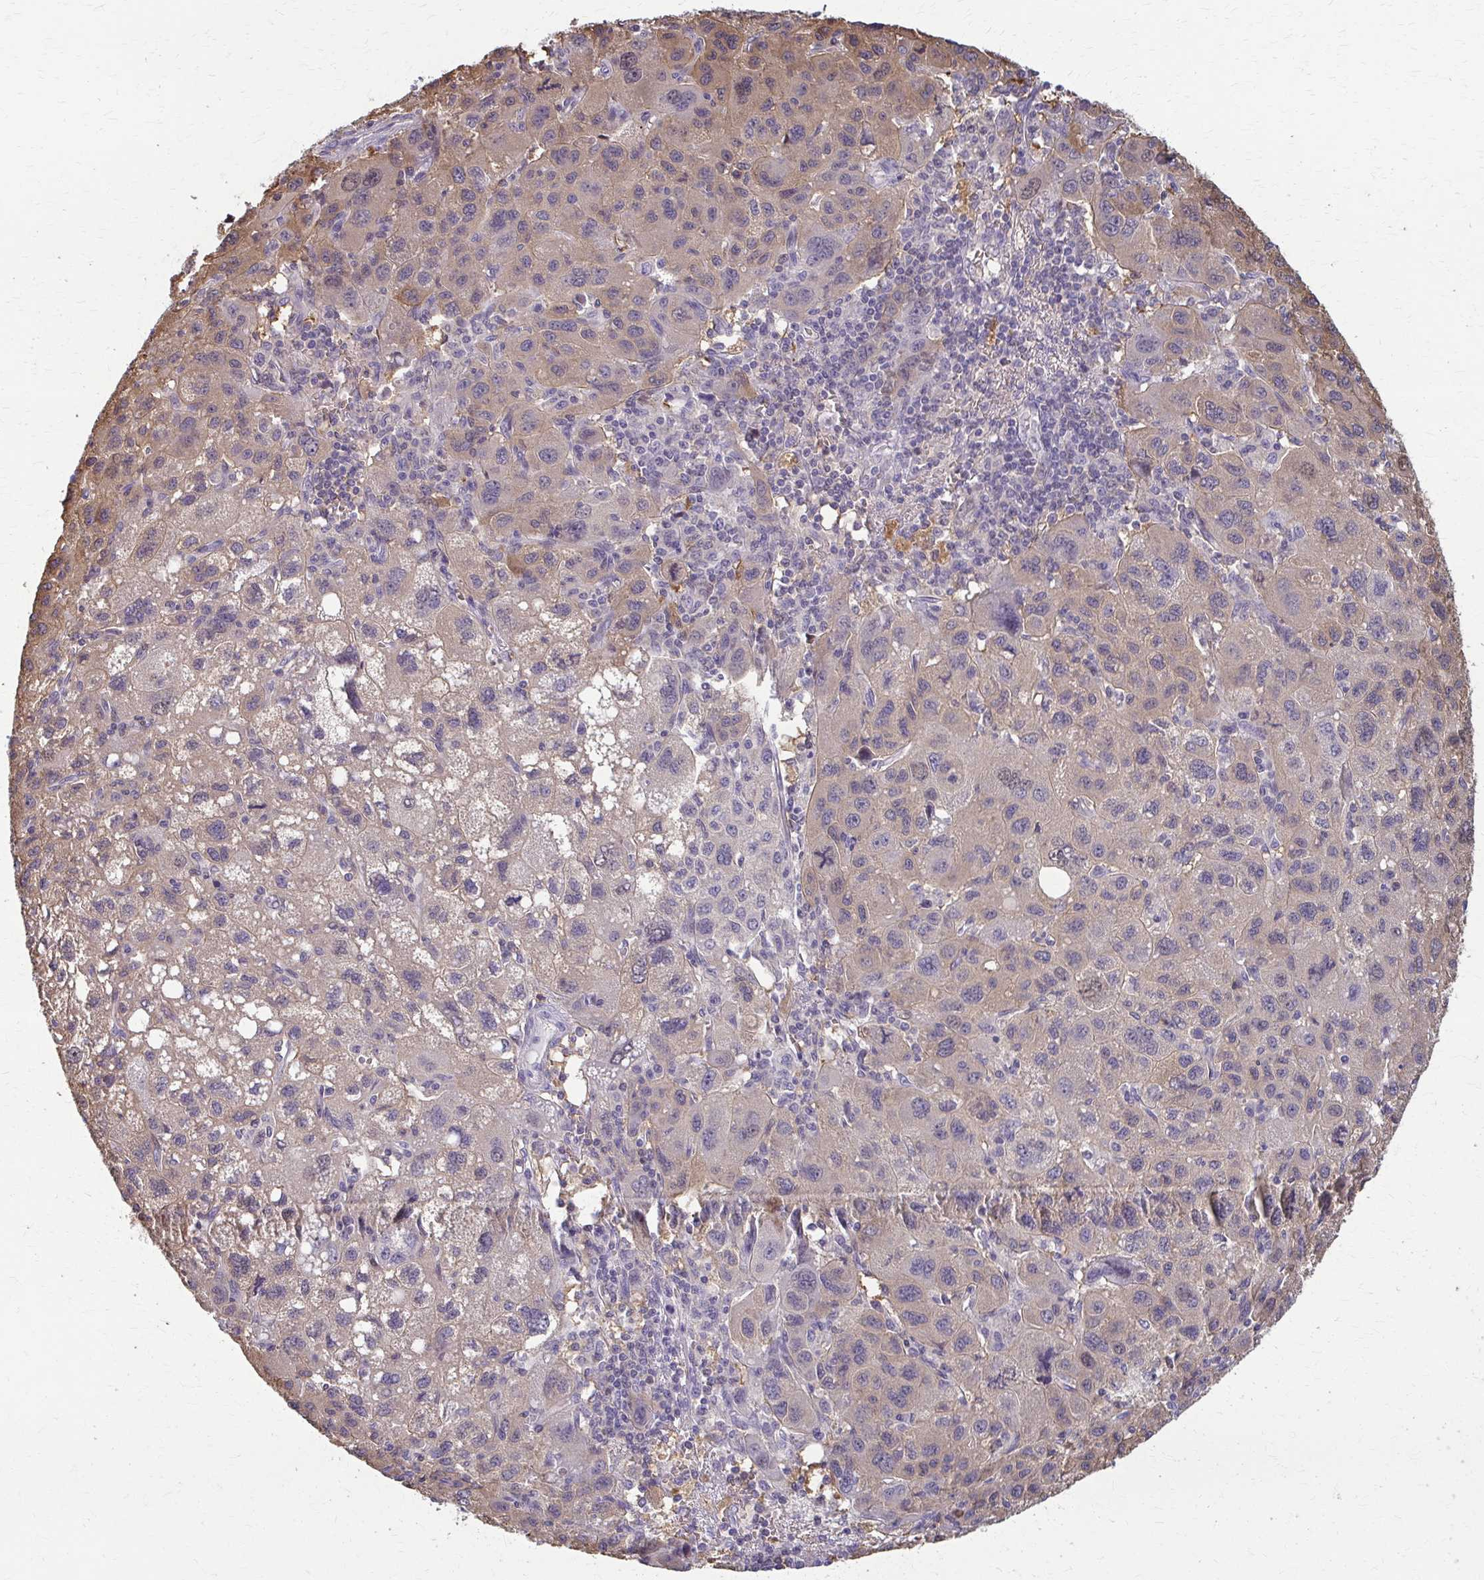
{"staining": {"intensity": "moderate", "quantity": "<25%", "location": "cytoplasmic/membranous"}, "tissue": "liver cancer", "cell_type": "Tumor cells", "image_type": "cancer", "snomed": [{"axis": "morphology", "description": "Carcinoma, Hepatocellular, NOS"}, {"axis": "topography", "description": "Liver"}], "caption": "Human liver cancer stained with a brown dye displays moderate cytoplasmic/membranous positive positivity in approximately <25% of tumor cells.", "gene": "ZNF34", "patient": {"sex": "female", "age": 77}}